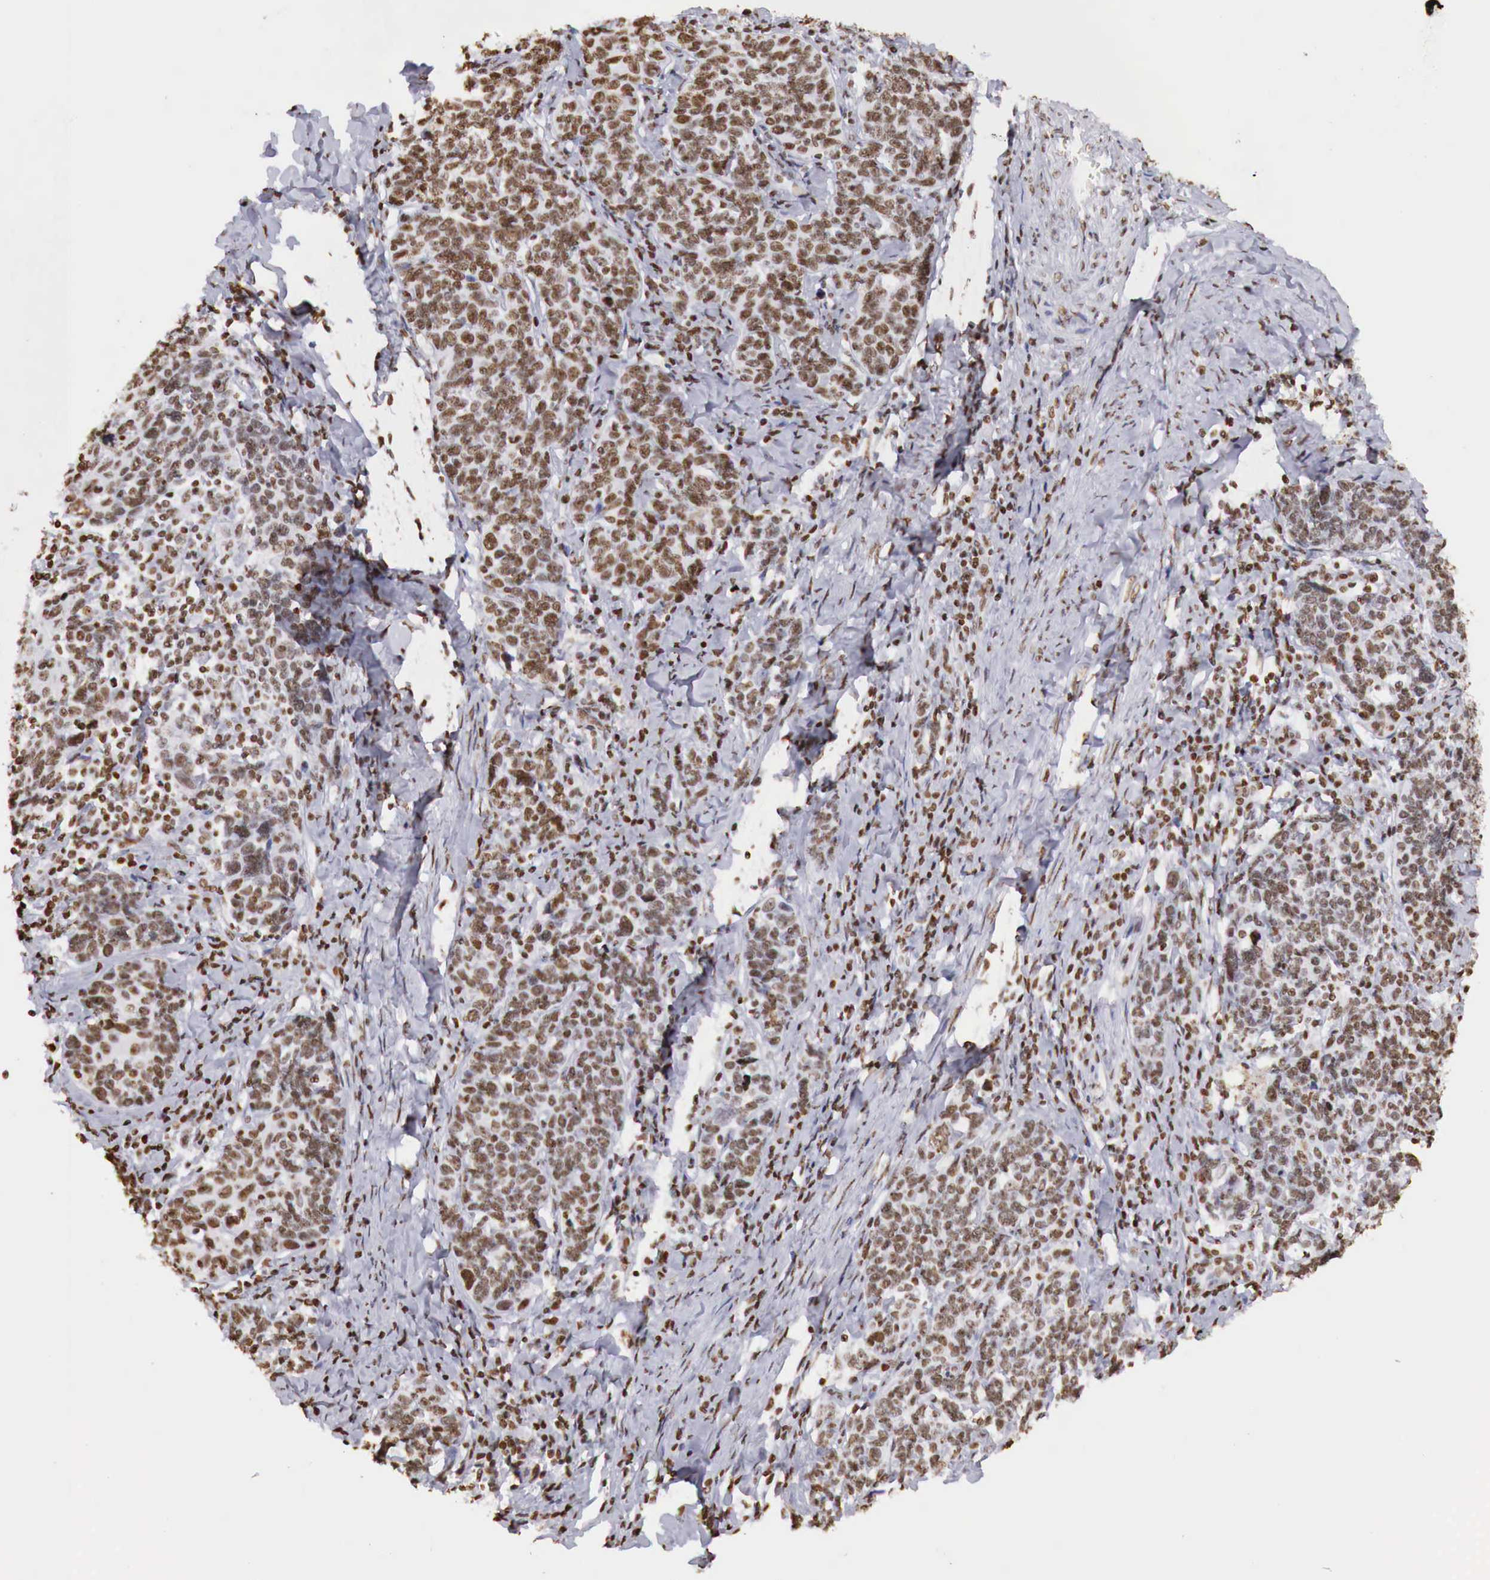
{"staining": {"intensity": "strong", "quantity": ">75%", "location": "nuclear"}, "tissue": "cervical cancer", "cell_type": "Tumor cells", "image_type": "cancer", "snomed": [{"axis": "morphology", "description": "Squamous cell carcinoma, NOS"}, {"axis": "topography", "description": "Cervix"}], "caption": "Squamous cell carcinoma (cervical) stained with DAB IHC reveals high levels of strong nuclear staining in about >75% of tumor cells.", "gene": "DKC1", "patient": {"sex": "female", "age": 41}}